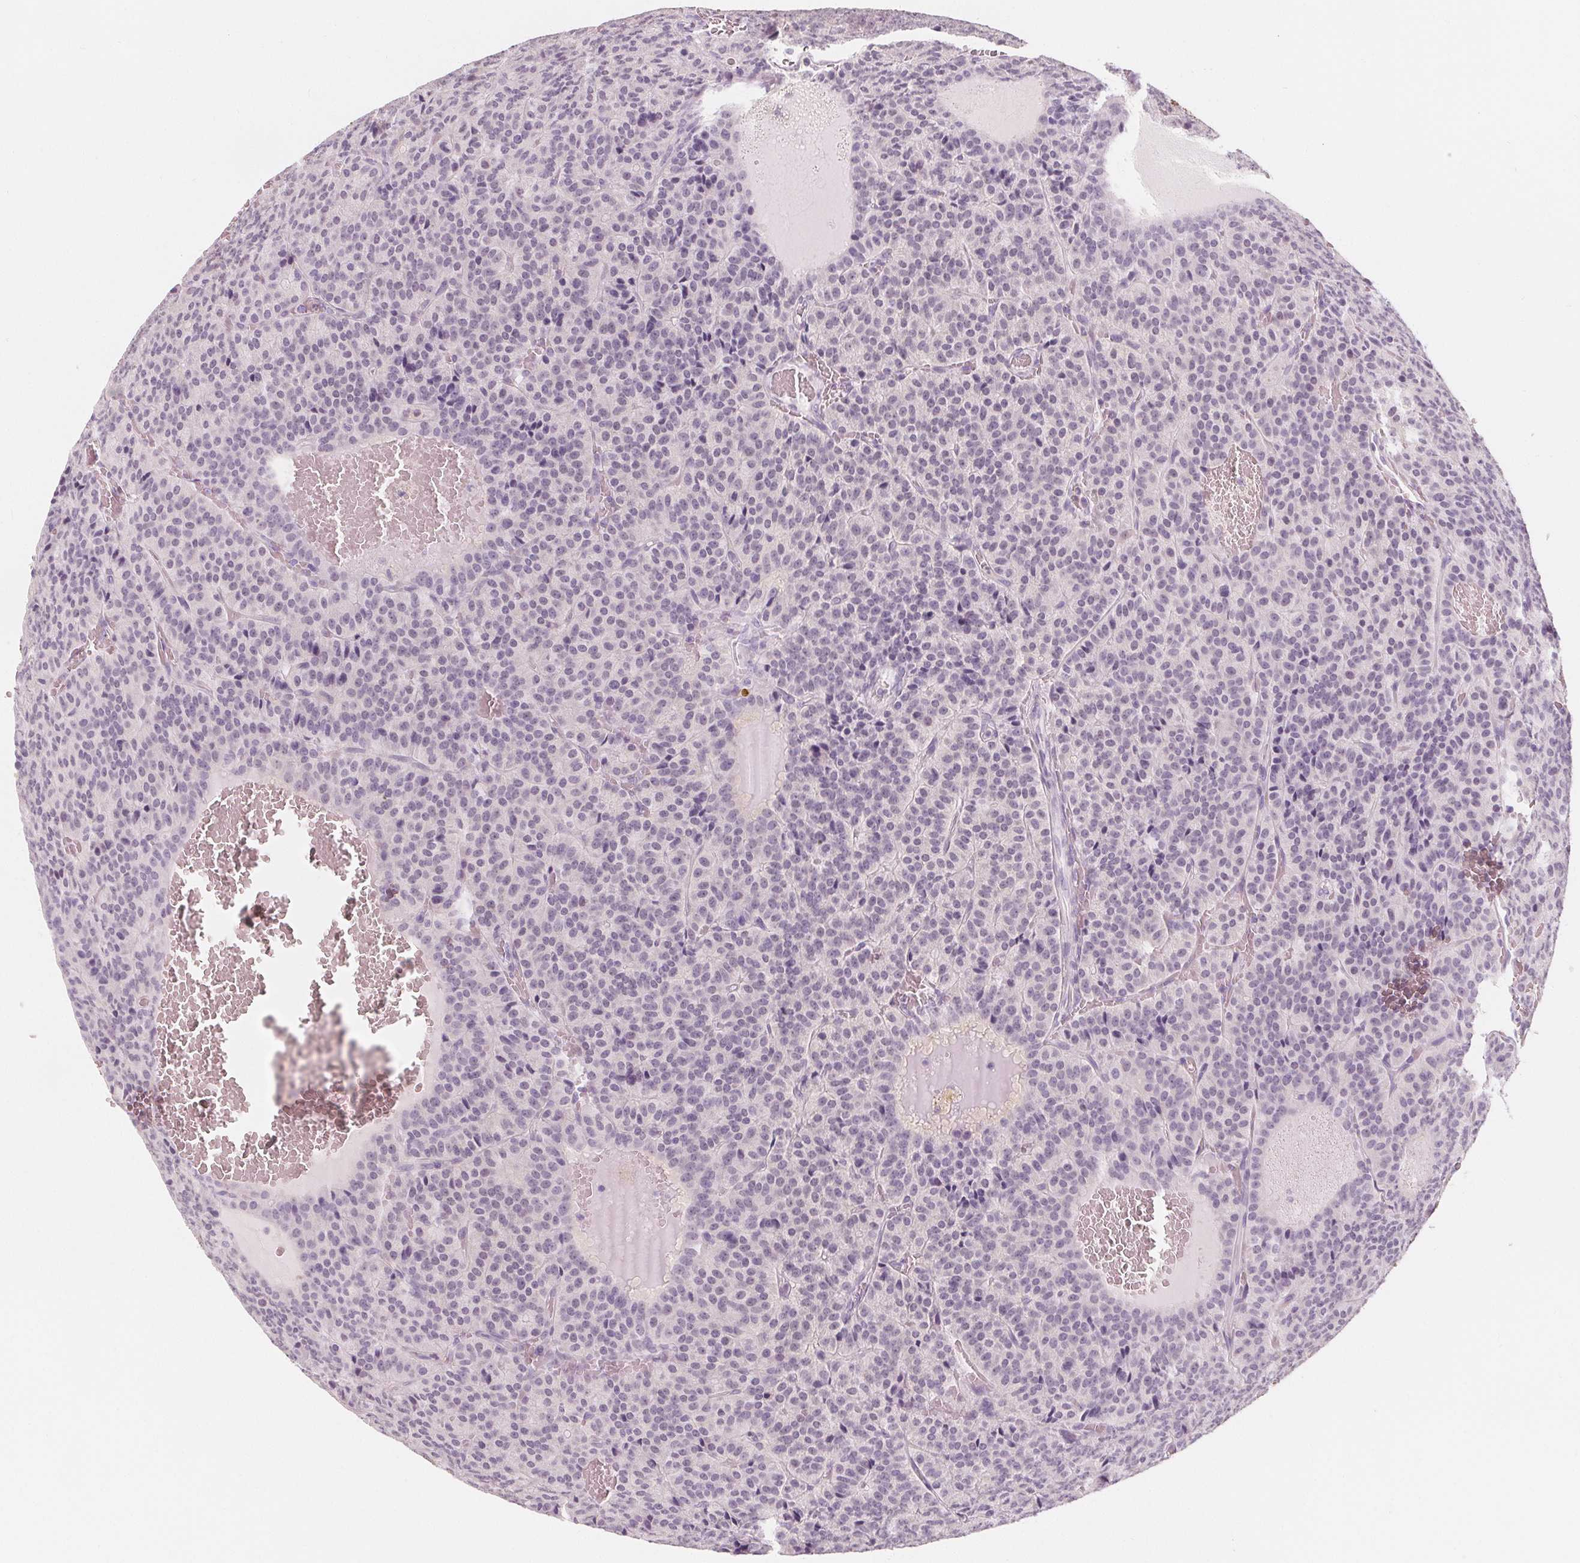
{"staining": {"intensity": "negative", "quantity": "none", "location": "none"}, "tissue": "carcinoid", "cell_type": "Tumor cells", "image_type": "cancer", "snomed": [{"axis": "morphology", "description": "Carcinoid, malignant, NOS"}, {"axis": "topography", "description": "Lung"}], "caption": "Tumor cells show no significant protein positivity in carcinoid (malignant).", "gene": "UGP2", "patient": {"sex": "male", "age": 70}}